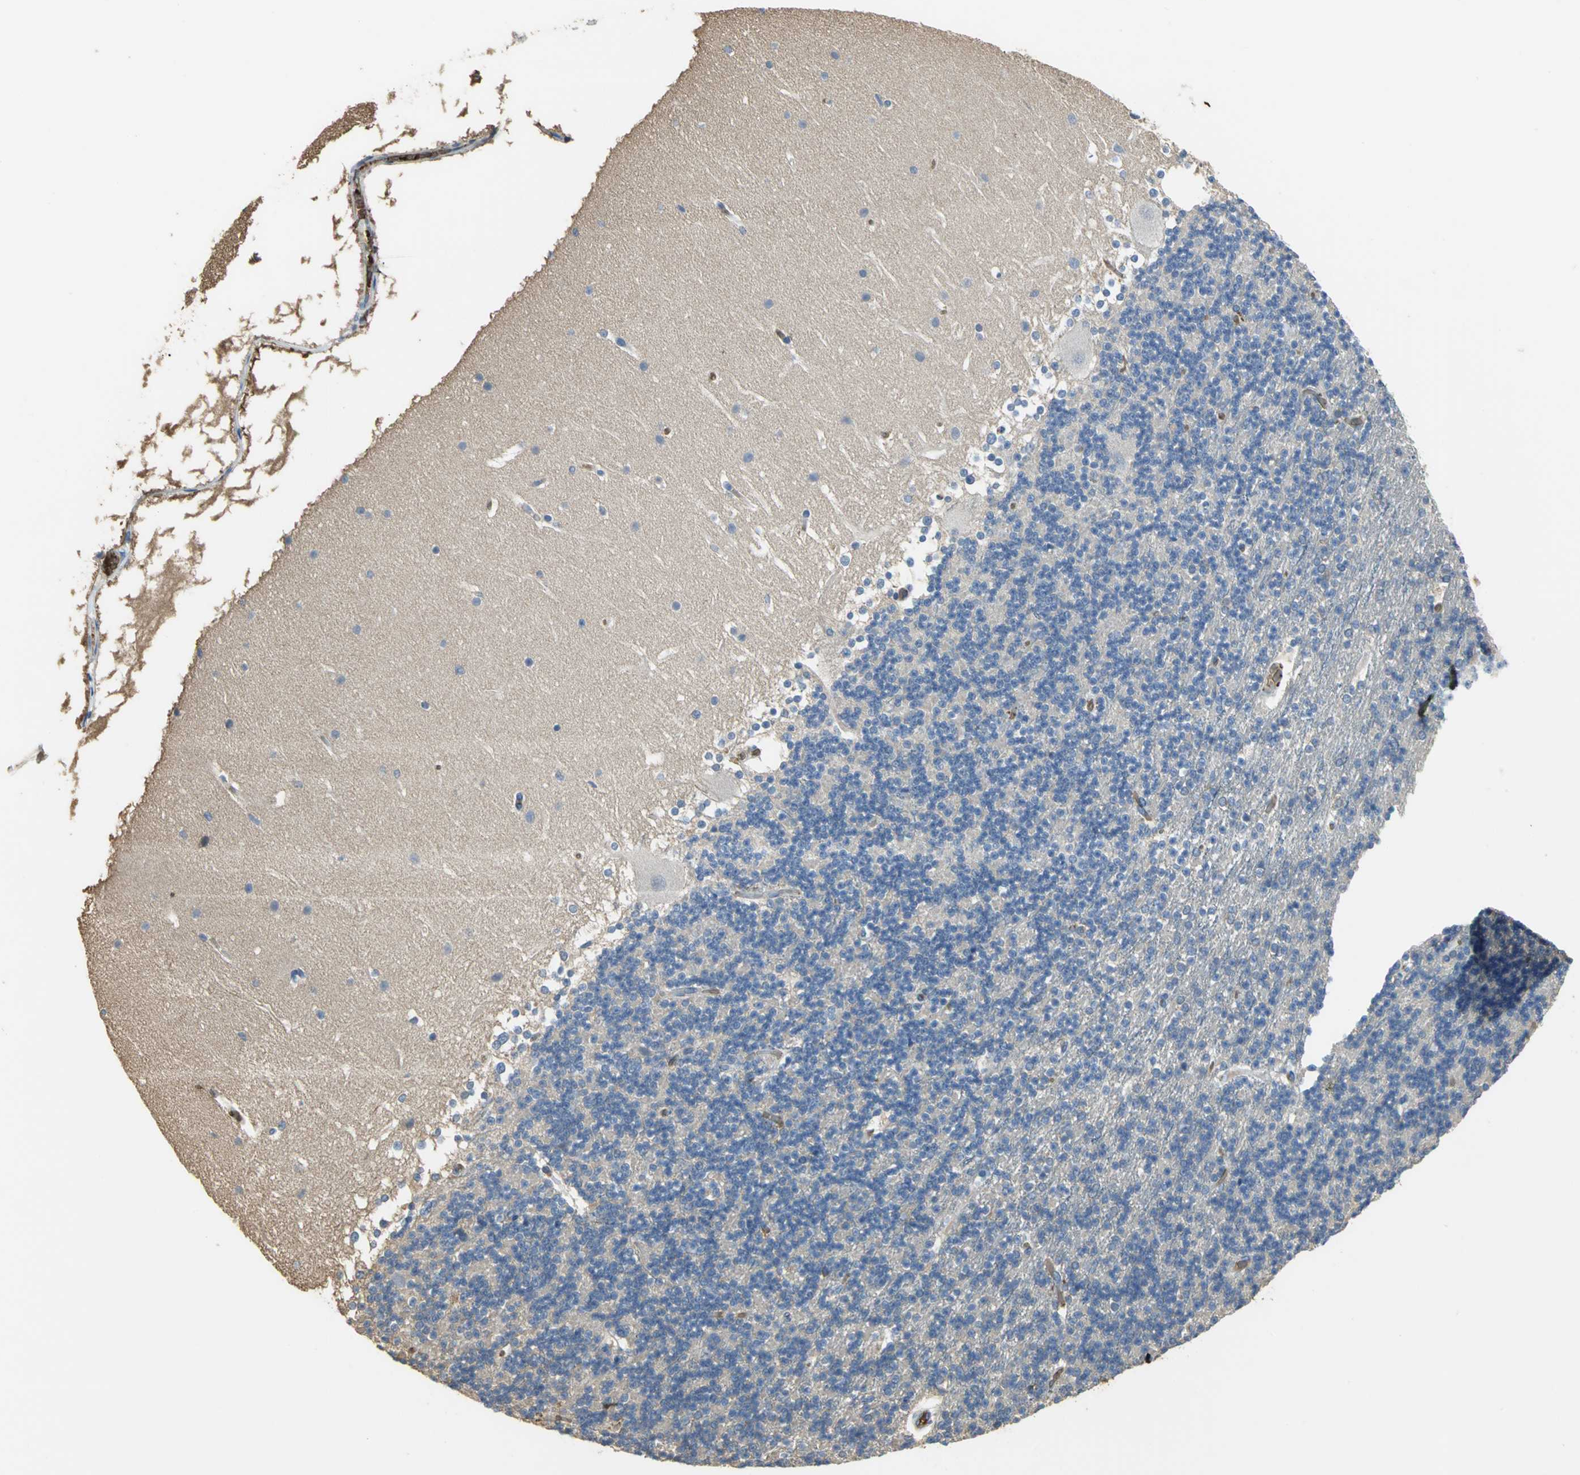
{"staining": {"intensity": "negative", "quantity": "none", "location": "none"}, "tissue": "cerebellum", "cell_type": "Cells in granular layer", "image_type": "normal", "snomed": [{"axis": "morphology", "description": "Normal tissue, NOS"}, {"axis": "topography", "description": "Cerebellum"}], "caption": "Histopathology image shows no protein positivity in cells in granular layer of unremarkable cerebellum.", "gene": "TREM1", "patient": {"sex": "female", "age": 19}}